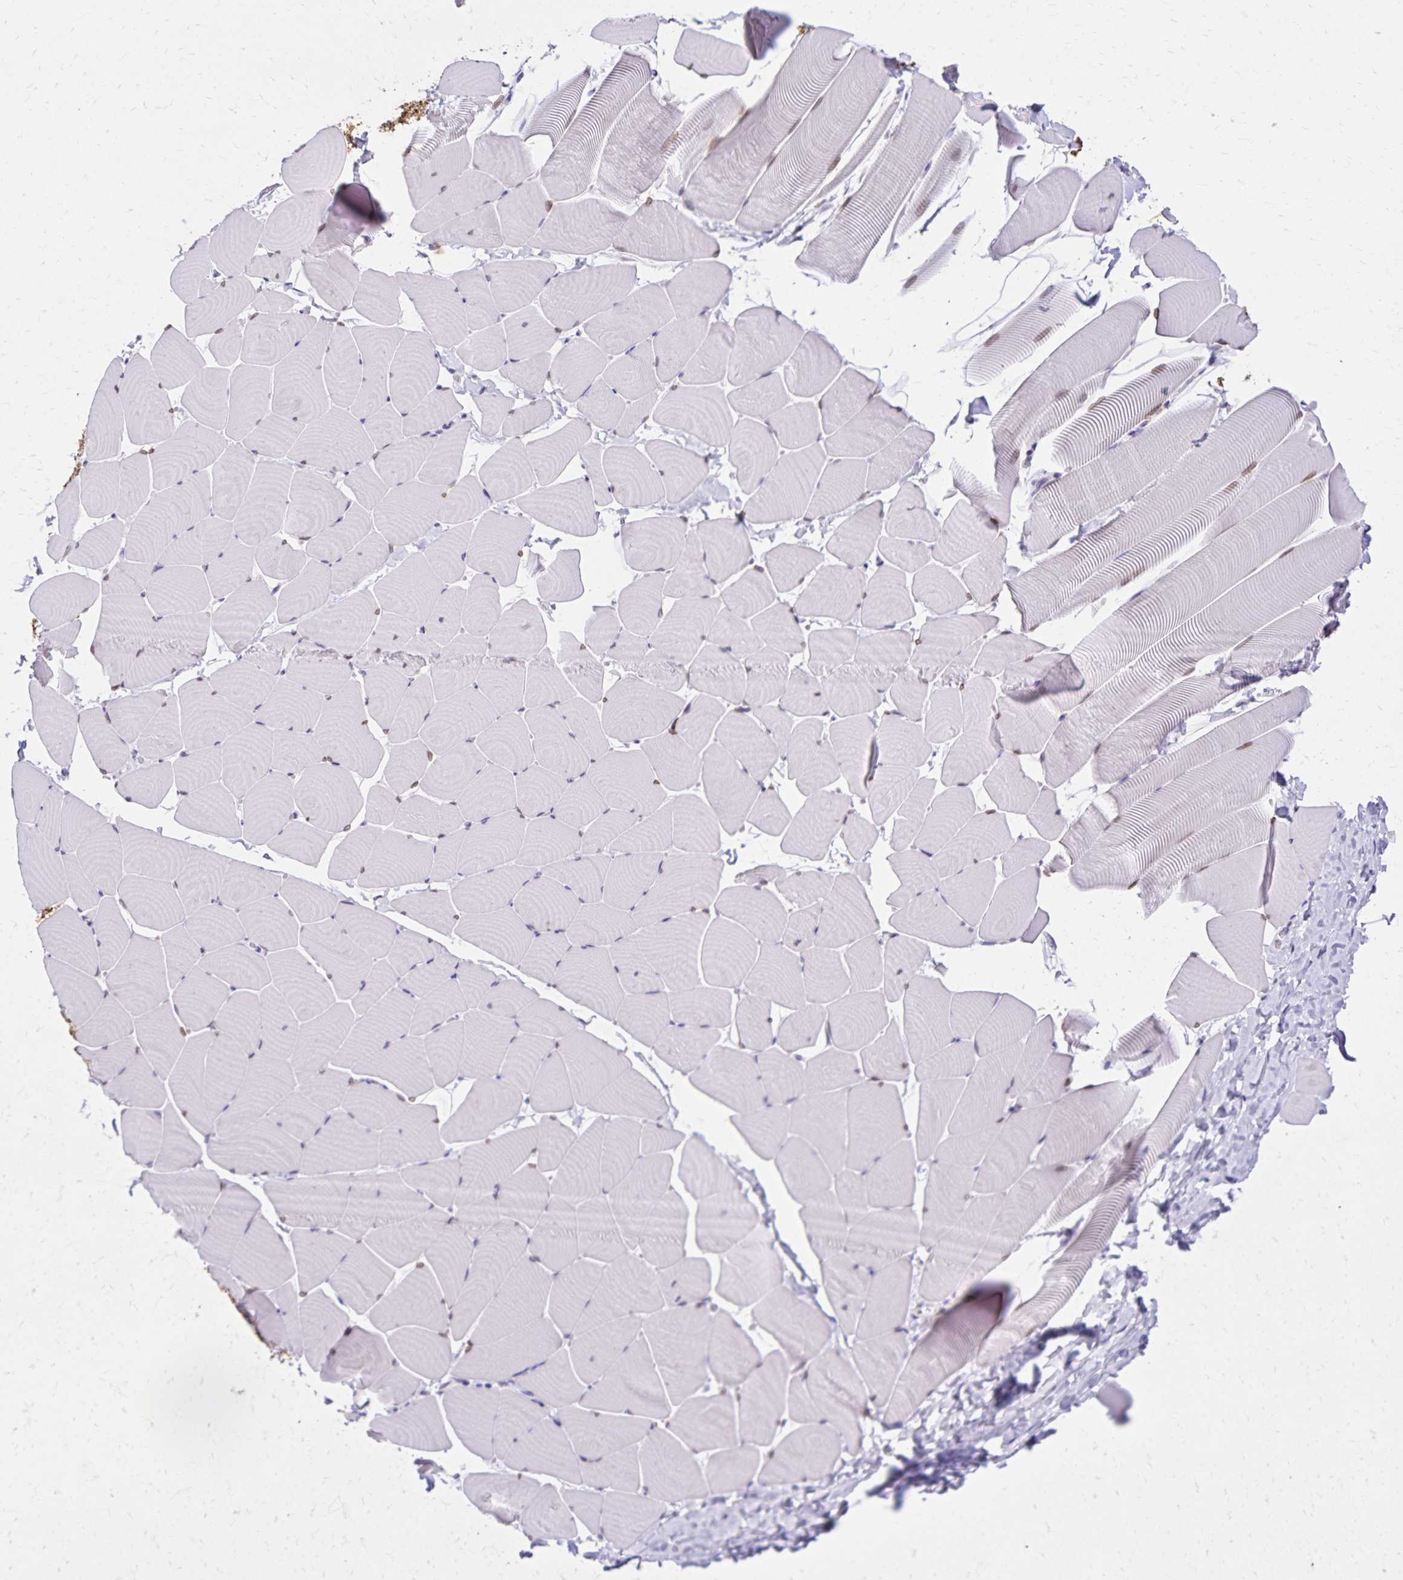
{"staining": {"intensity": "weak", "quantity": "<25%", "location": "nuclear"}, "tissue": "skeletal muscle", "cell_type": "Myocytes", "image_type": "normal", "snomed": [{"axis": "morphology", "description": "Normal tissue, NOS"}, {"axis": "topography", "description": "Skeletal muscle"}], "caption": "High power microscopy histopathology image of an immunohistochemistry micrograph of normal skeletal muscle, revealing no significant positivity in myocytes. Brightfield microscopy of immunohistochemistry (IHC) stained with DAB (brown) and hematoxylin (blue), captured at high magnification.", "gene": "FAM166C", "patient": {"sex": "male", "age": 25}}